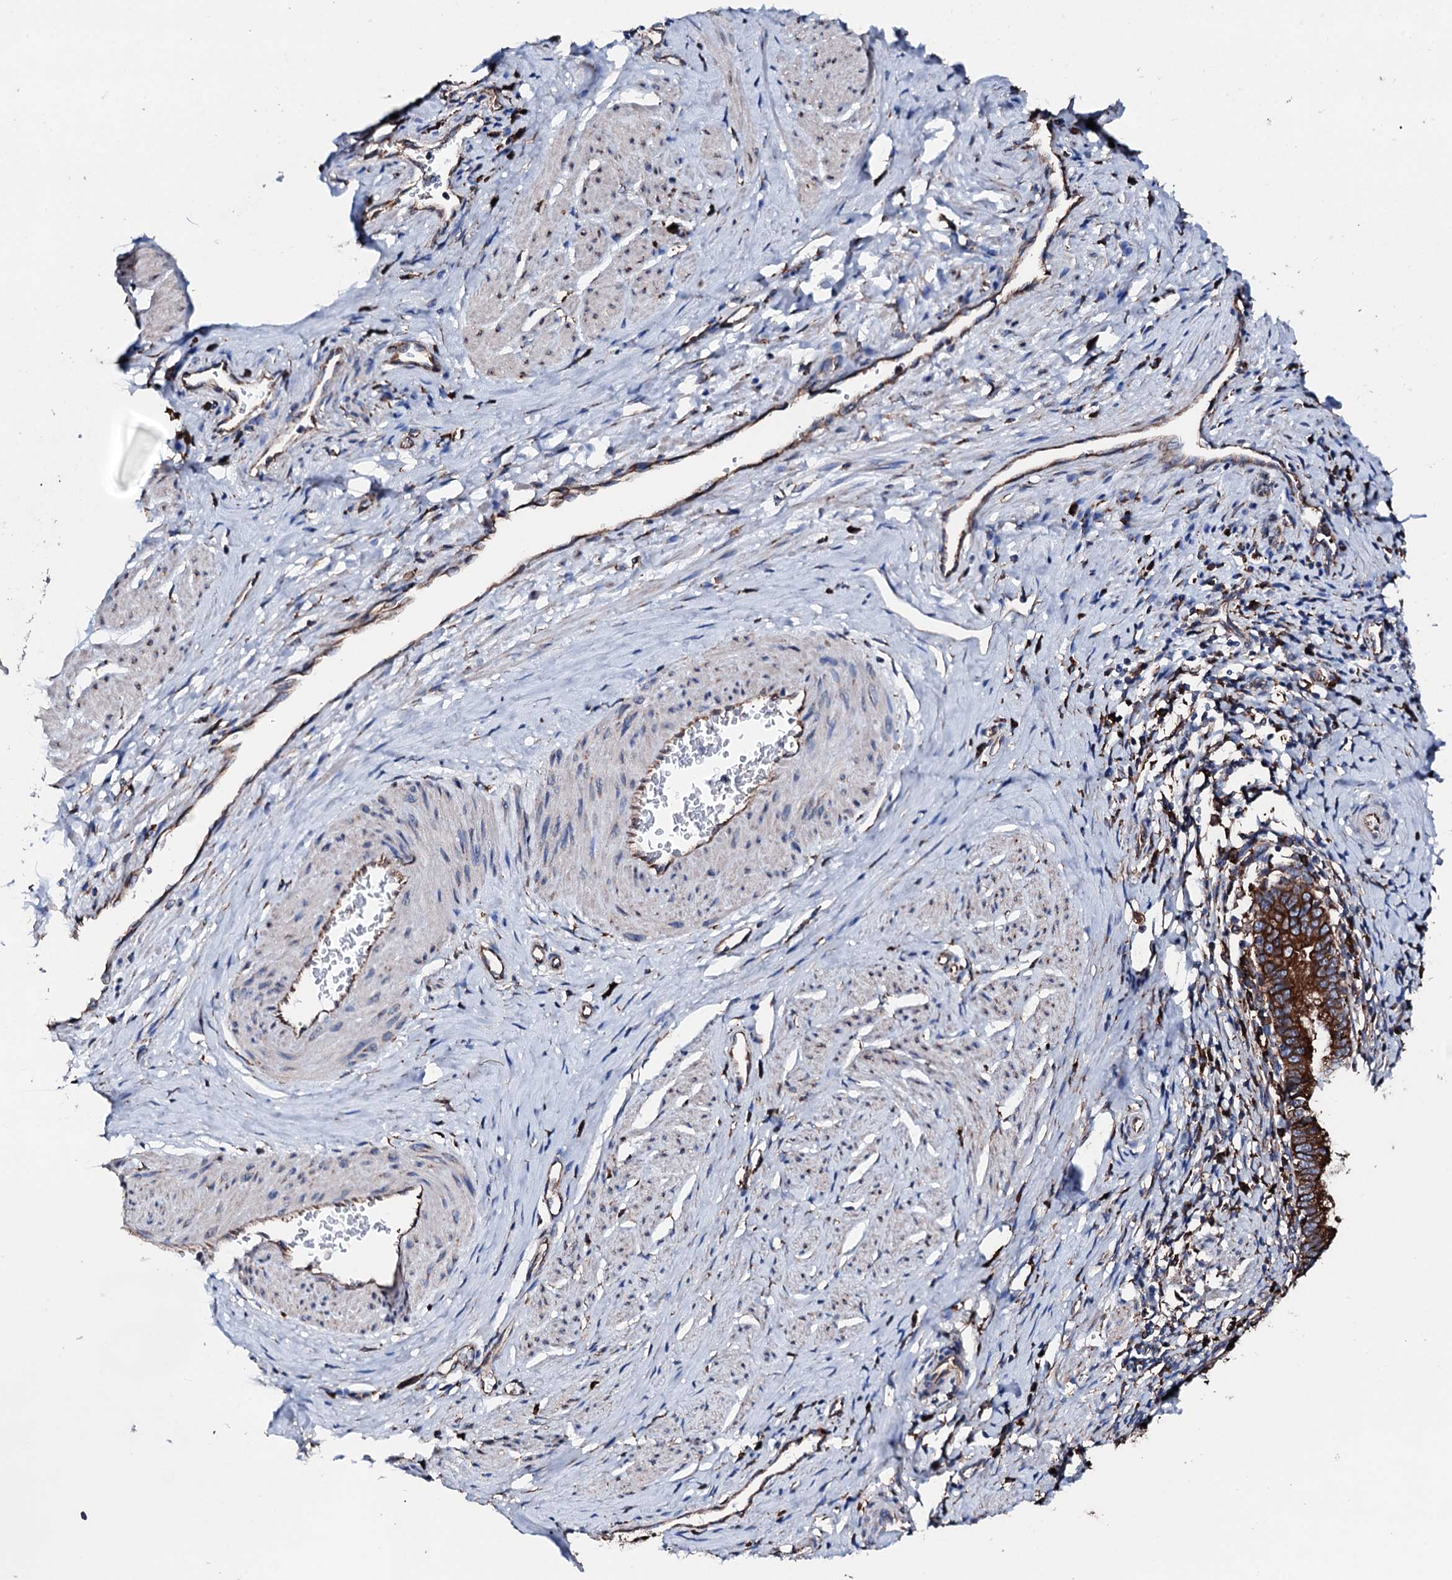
{"staining": {"intensity": "strong", "quantity": ">75%", "location": "cytoplasmic/membranous"}, "tissue": "cervical cancer", "cell_type": "Tumor cells", "image_type": "cancer", "snomed": [{"axis": "morphology", "description": "Adenocarcinoma, NOS"}, {"axis": "topography", "description": "Cervix"}], "caption": "This is an image of immunohistochemistry staining of cervical cancer (adenocarcinoma), which shows strong staining in the cytoplasmic/membranous of tumor cells.", "gene": "AMDHD1", "patient": {"sex": "female", "age": 36}}